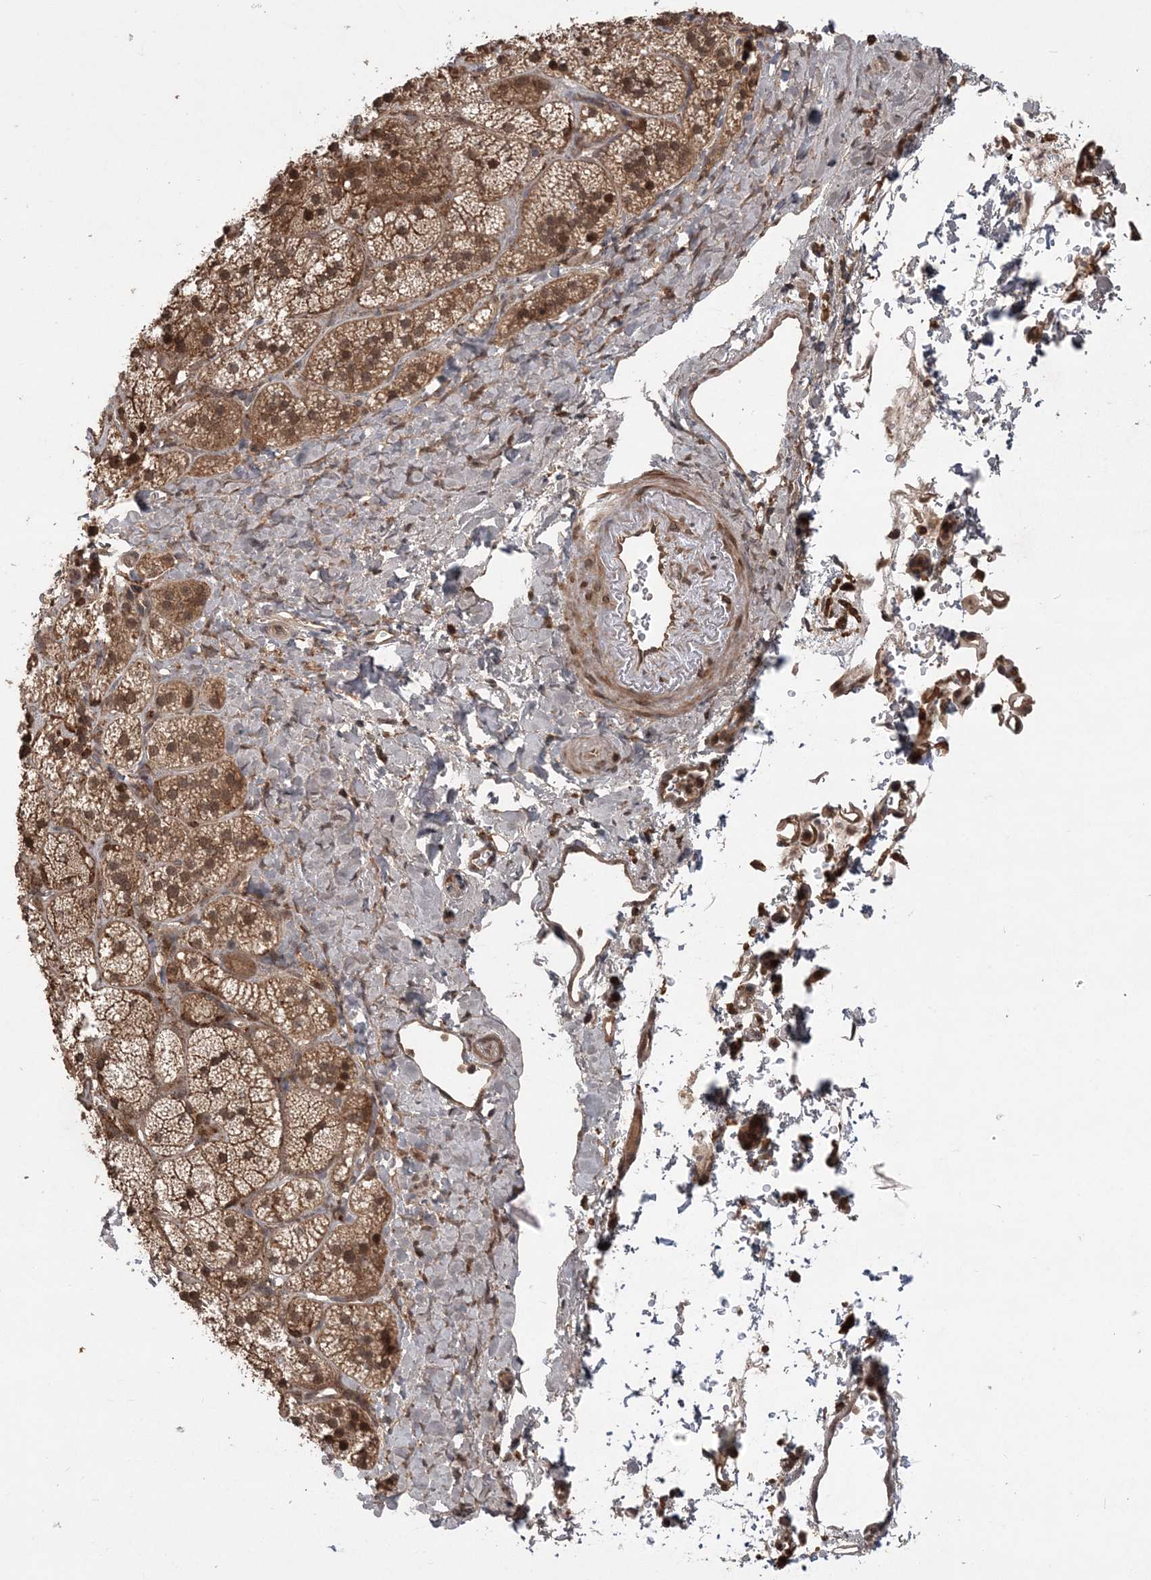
{"staining": {"intensity": "strong", "quantity": ">75%", "location": "cytoplasmic/membranous"}, "tissue": "adrenal gland", "cell_type": "Glandular cells", "image_type": "normal", "snomed": [{"axis": "morphology", "description": "Normal tissue, NOS"}, {"axis": "topography", "description": "Adrenal gland"}], "caption": "DAB (3,3'-diaminobenzidine) immunohistochemical staining of benign adrenal gland displays strong cytoplasmic/membranous protein staining in approximately >75% of glandular cells. (IHC, brightfield microscopy, high magnification).", "gene": "LACC1", "patient": {"sex": "male", "age": 61}}